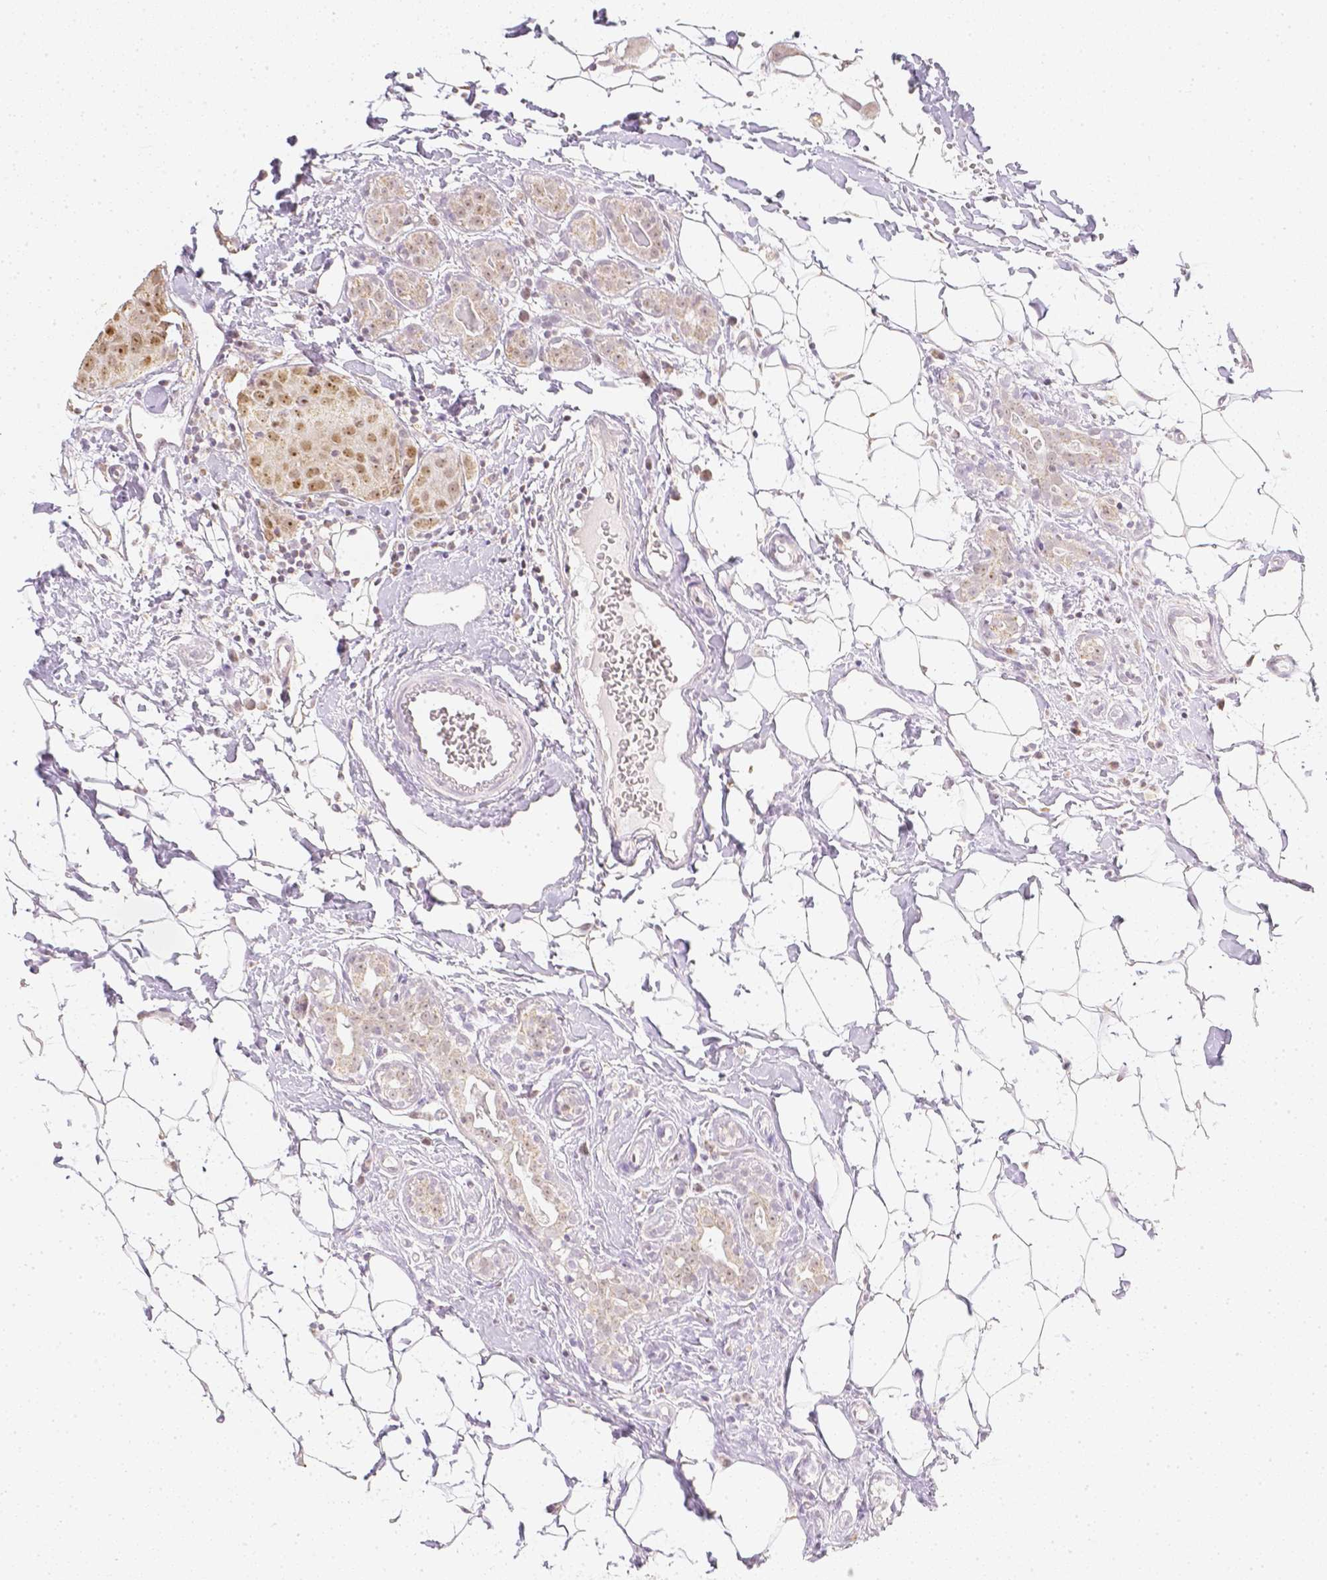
{"staining": {"intensity": "moderate", "quantity": ">75%", "location": "cytoplasmic/membranous,nuclear"}, "tissue": "breast cancer", "cell_type": "Tumor cells", "image_type": "cancer", "snomed": [{"axis": "morphology", "description": "Duct carcinoma"}, {"axis": "topography", "description": "Breast"}], "caption": "This is a histology image of immunohistochemistry staining of breast invasive ductal carcinoma, which shows moderate expression in the cytoplasmic/membranous and nuclear of tumor cells.", "gene": "NVL", "patient": {"sex": "female", "age": 43}}